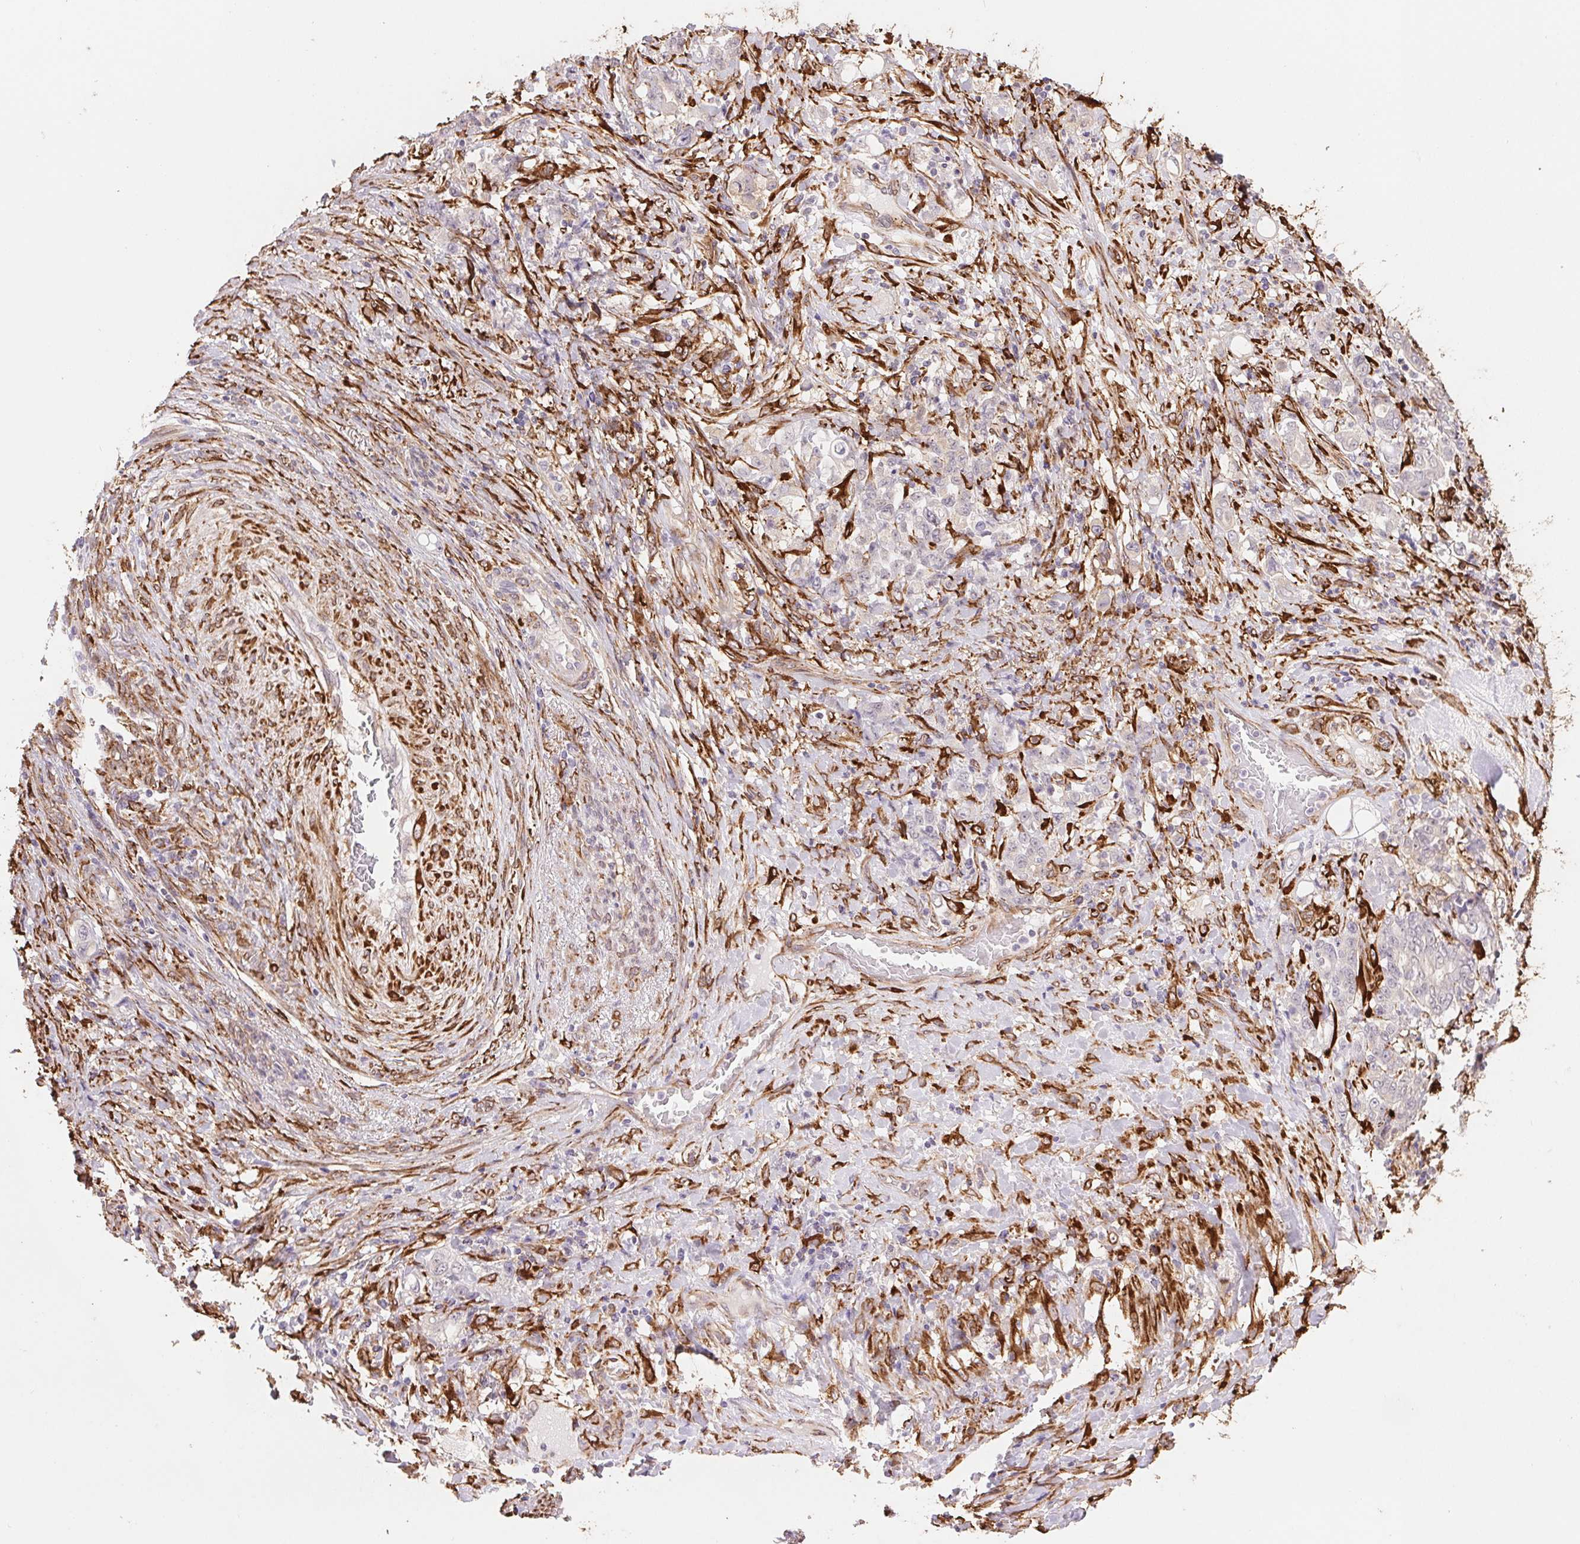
{"staining": {"intensity": "negative", "quantity": "none", "location": "none"}, "tissue": "stomach cancer", "cell_type": "Tumor cells", "image_type": "cancer", "snomed": [{"axis": "morphology", "description": "Adenocarcinoma, NOS"}, {"axis": "topography", "description": "Stomach"}], "caption": "The micrograph demonstrates no significant staining in tumor cells of stomach cancer. (DAB IHC with hematoxylin counter stain).", "gene": "FKBP10", "patient": {"sex": "female", "age": 79}}